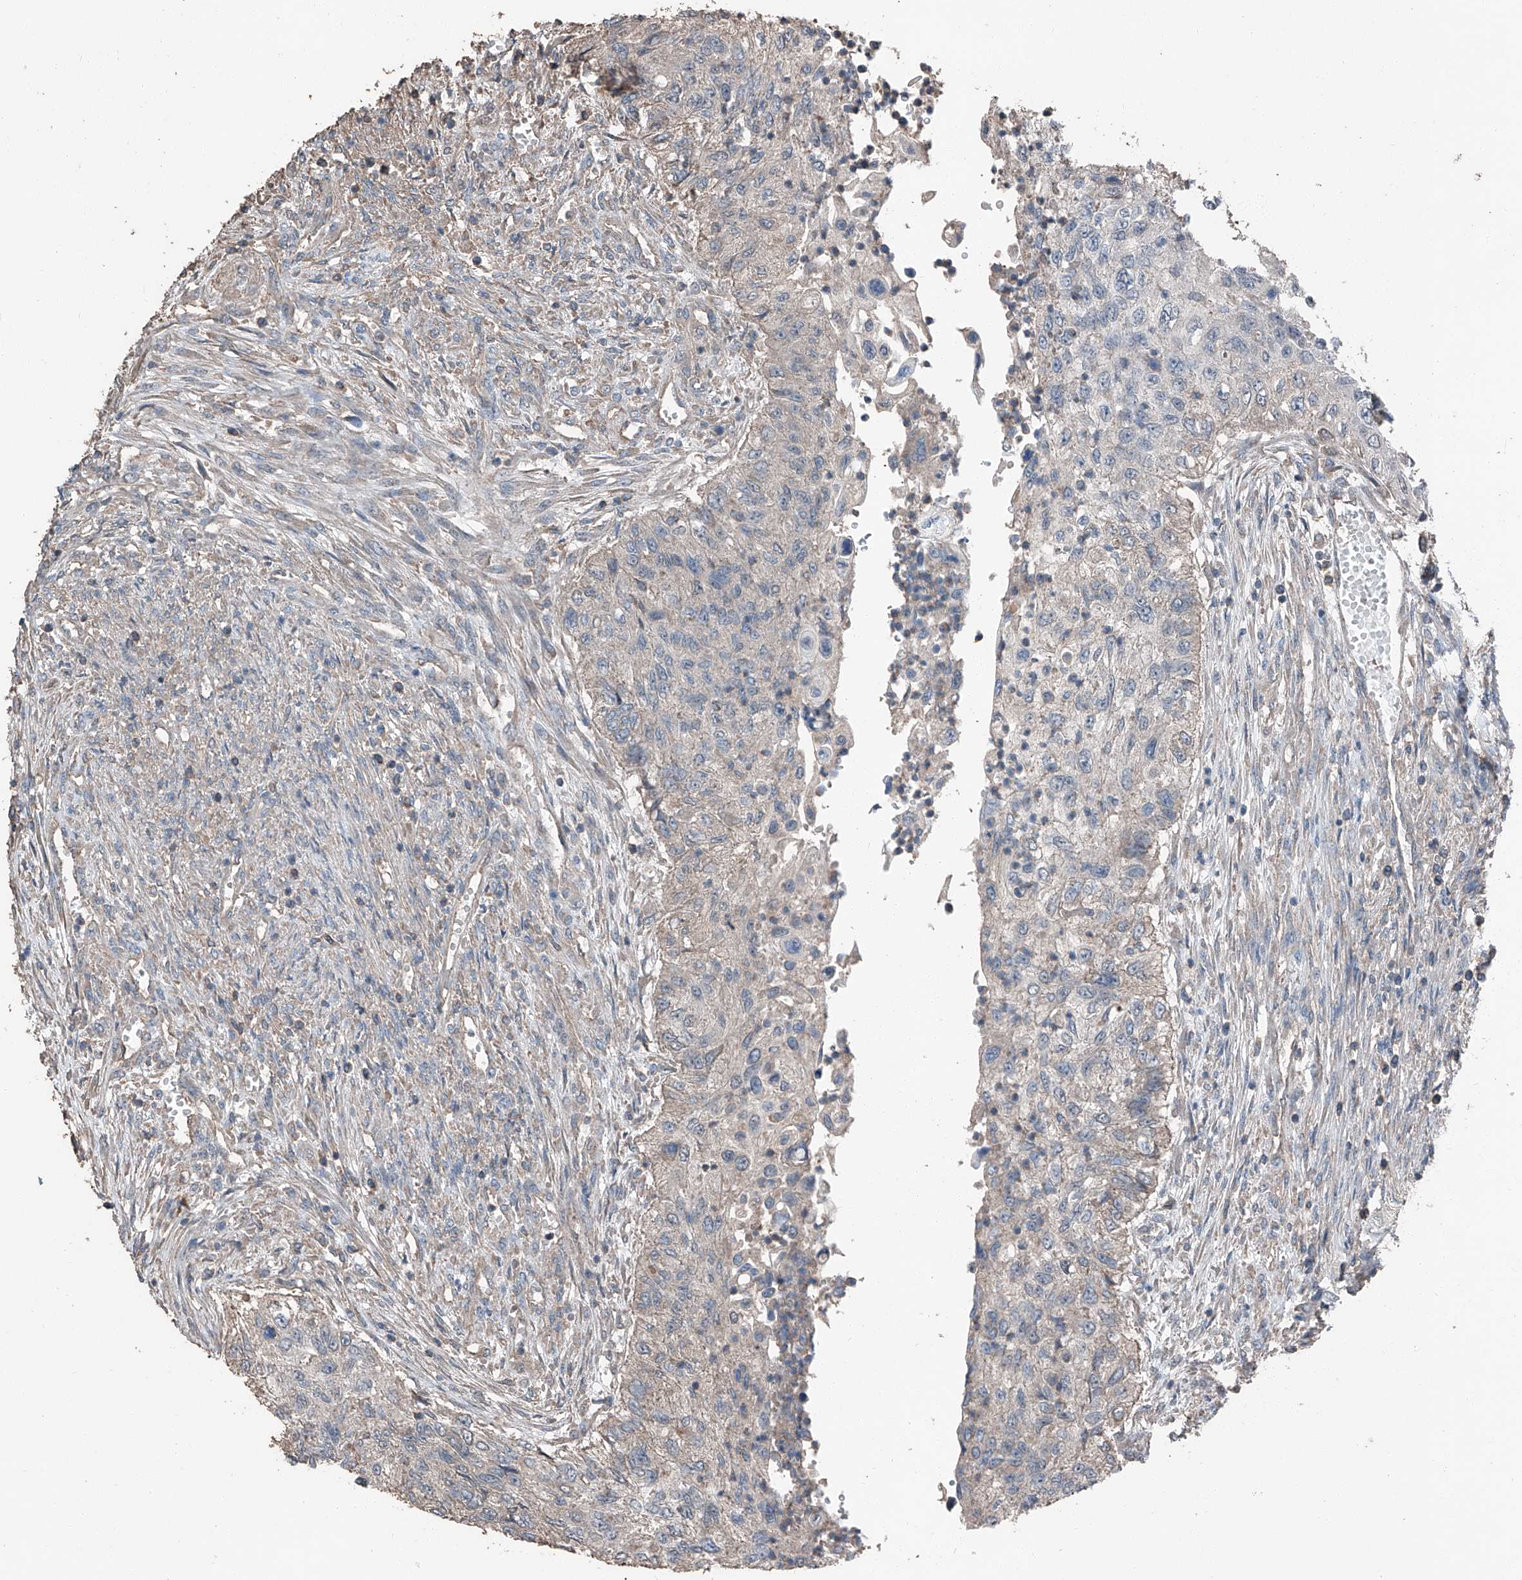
{"staining": {"intensity": "negative", "quantity": "none", "location": "none"}, "tissue": "urothelial cancer", "cell_type": "Tumor cells", "image_type": "cancer", "snomed": [{"axis": "morphology", "description": "Urothelial carcinoma, High grade"}, {"axis": "topography", "description": "Urinary bladder"}], "caption": "High power microscopy photomicrograph of an immunohistochemistry (IHC) photomicrograph of urothelial cancer, revealing no significant staining in tumor cells. The staining is performed using DAB (3,3'-diaminobenzidine) brown chromogen with nuclei counter-stained in using hematoxylin.", "gene": "MAMLD1", "patient": {"sex": "female", "age": 60}}